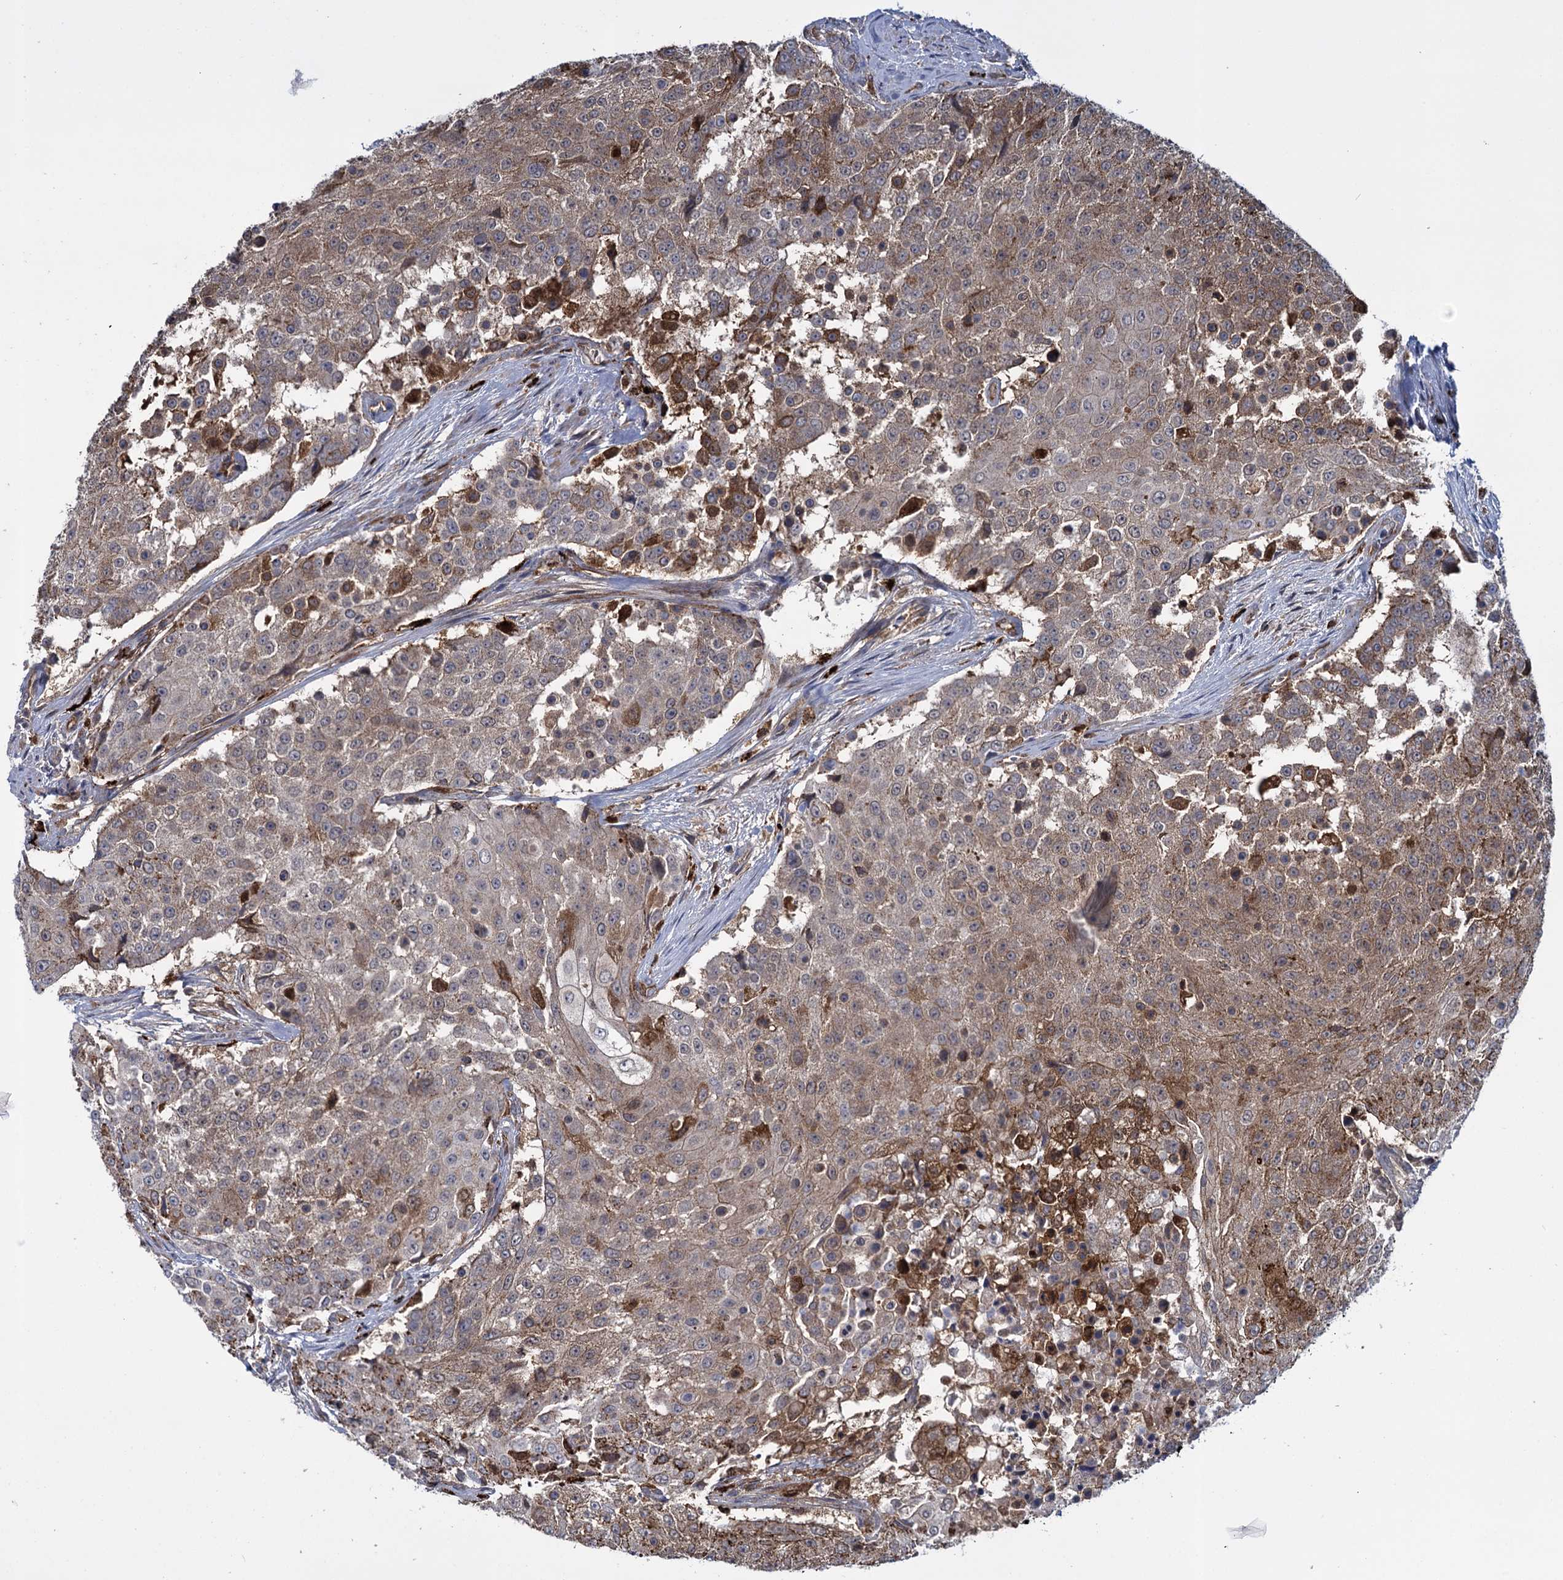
{"staining": {"intensity": "moderate", "quantity": "25%-75%", "location": "cytoplasmic/membranous"}, "tissue": "urothelial cancer", "cell_type": "Tumor cells", "image_type": "cancer", "snomed": [{"axis": "morphology", "description": "Urothelial carcinoma, High grade"}, {"axis": "topography", "description": "Urinary bladder"}], "caption": "A brown stain shows moderate cytoplasmic/membranous staining of a protein in urothelial cancer tumor cells. (IHC, brightfield microscopy, high magnification).", "gene": "GLO1", "patient": {"sex": "female", "age": 63}}